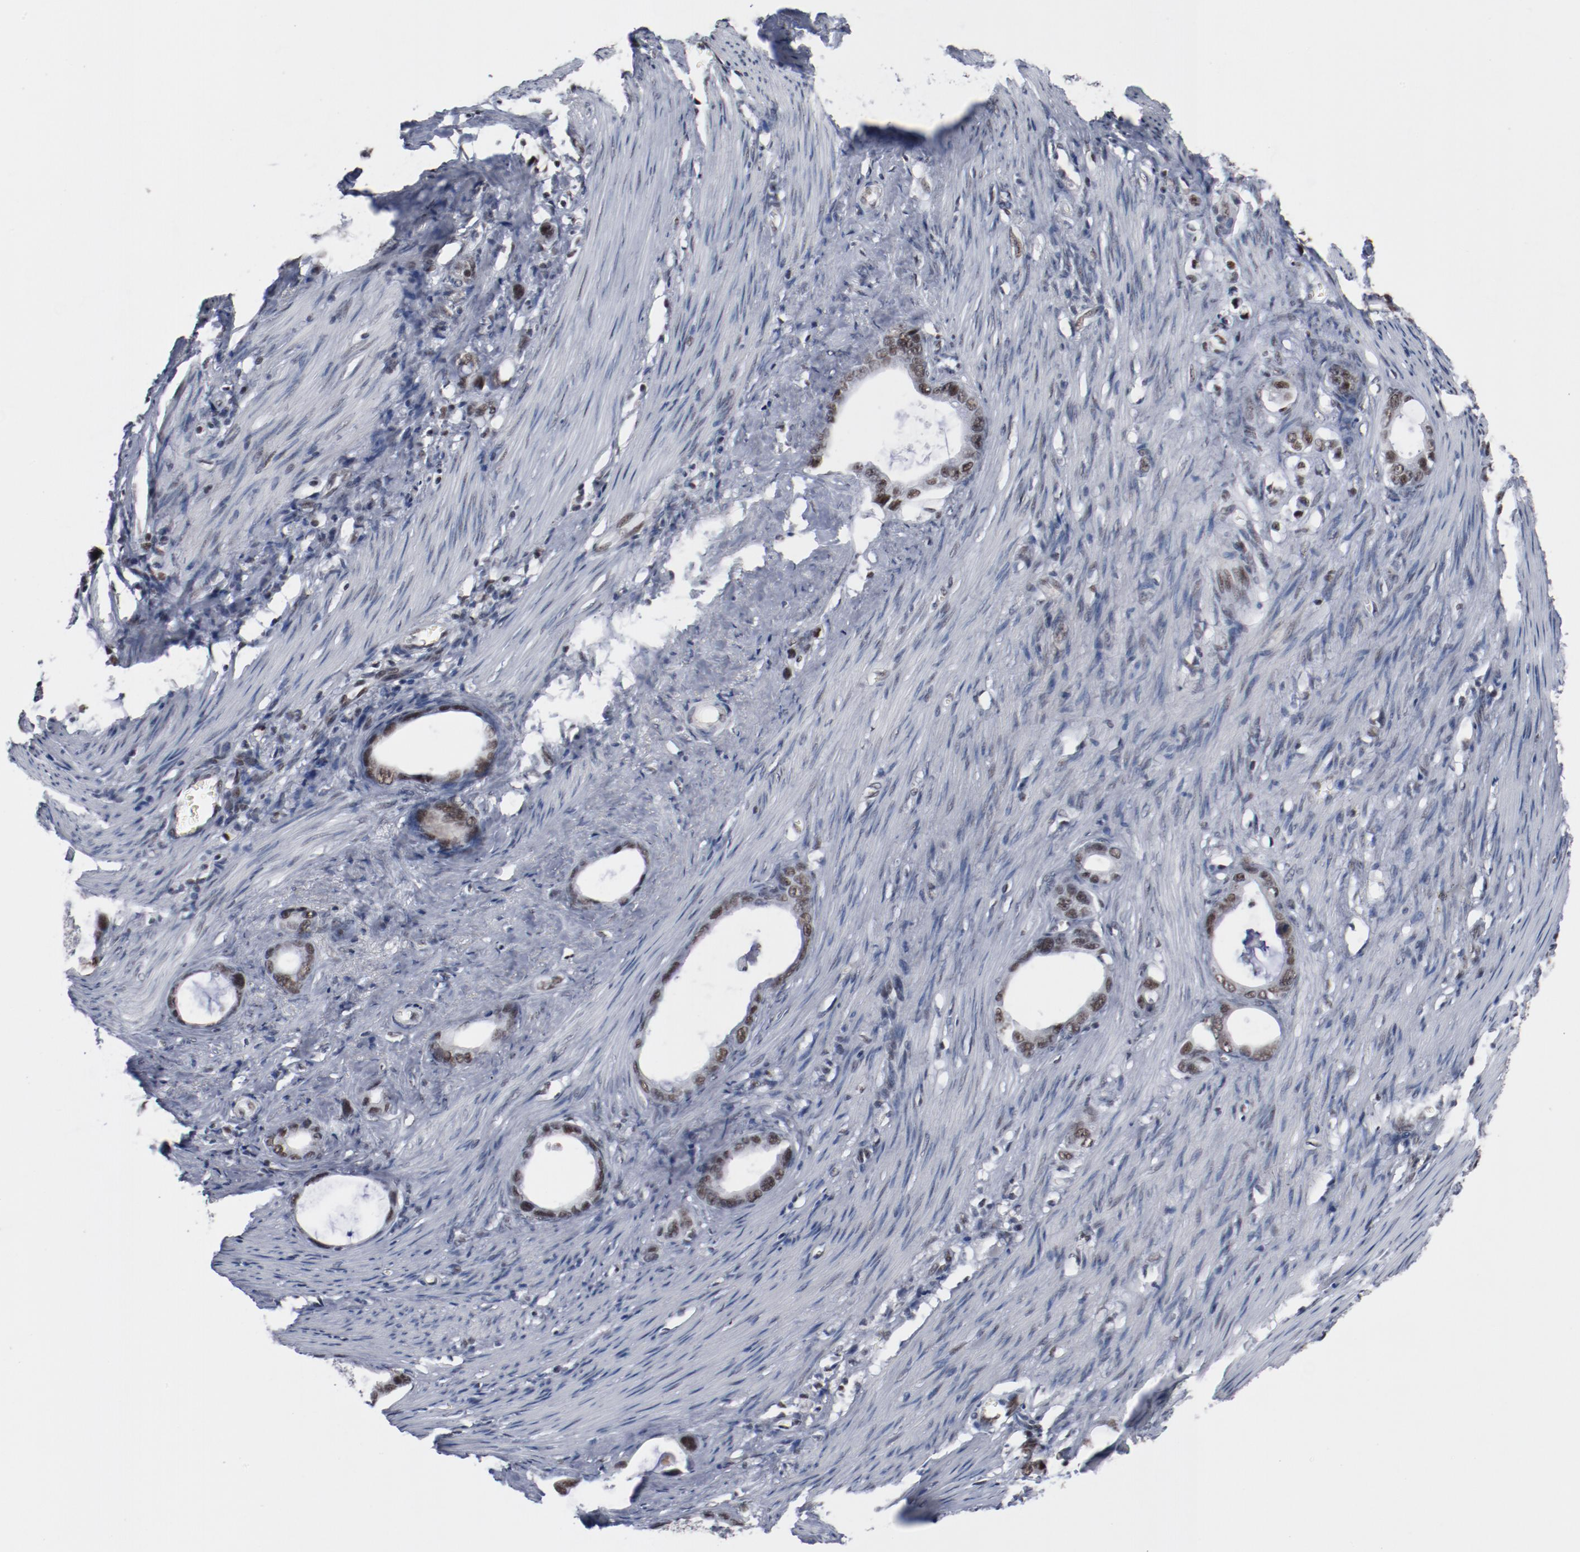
{"staining": {"intensity": "weak", "quantity": ">75%", "location": "nuclear"}, "tissue": "stomach cancer", "cell_type": "Tumor cells", "image_type": "cancer", "snomed": [{"axis": "morphology", "description": "Adenocarcinoma, NOS"}, {"axis": "topography", "description": "Stomach"}], "caption": "IHC histopathology image of neoplastic tissue: human adenocarcinoma (stomach) stained using immunohistochemistry shows low levels of weak protein expression localized specifically in the nuclear of tumor cells, appearing as a nuclear brown color.", "gene": "BUB3", "patient": {"sex": "female", "age": 75}}